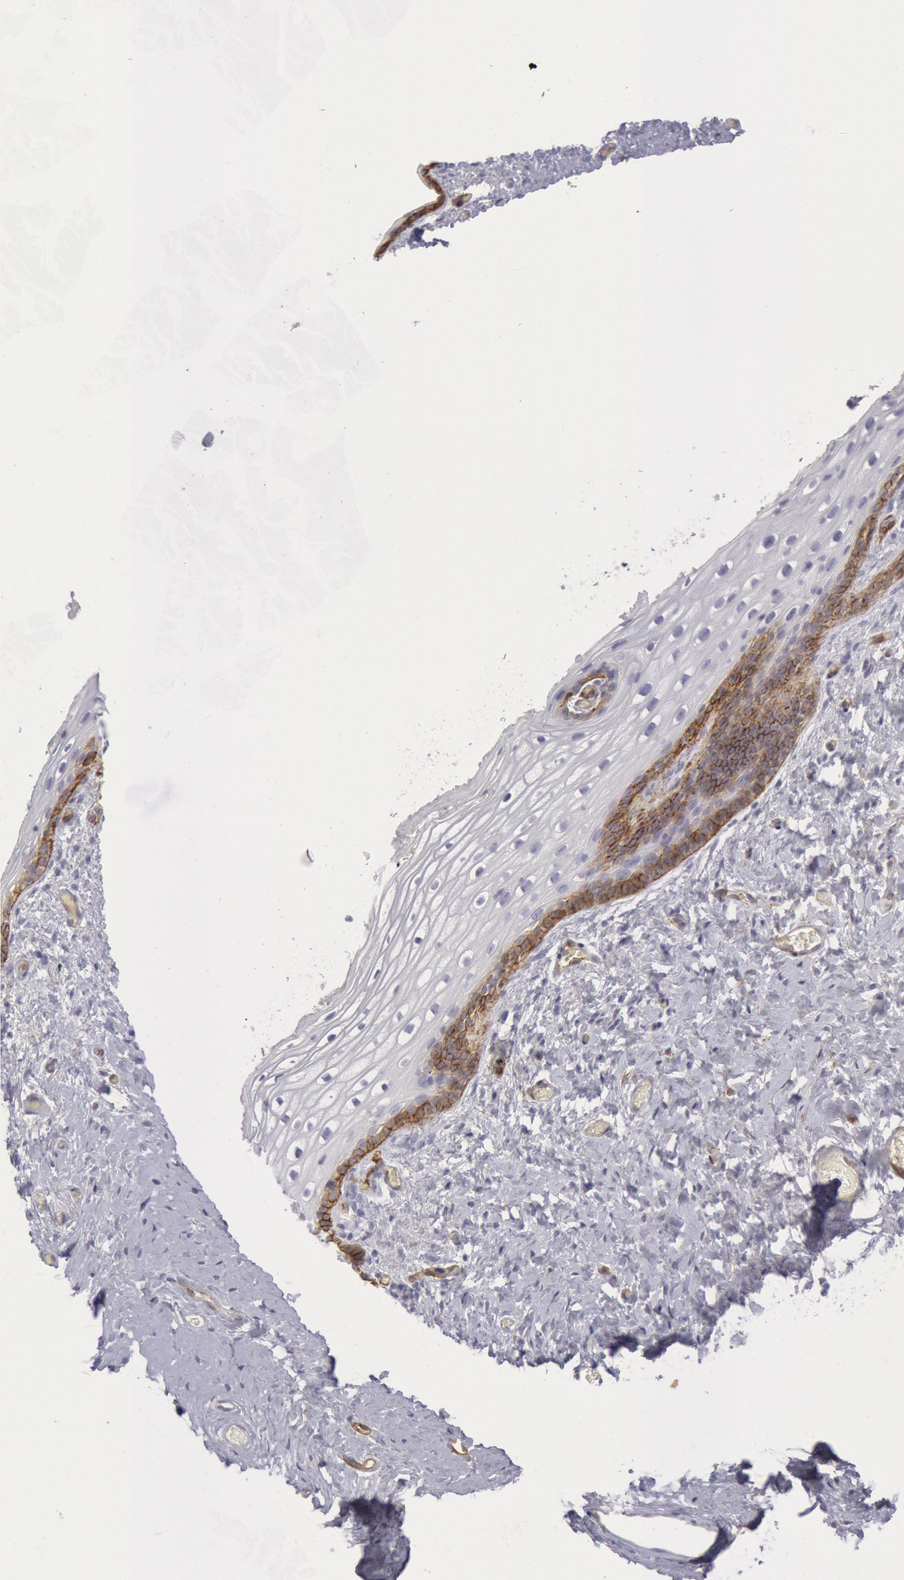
{"staining": {"intensity": "moderate", "quantity": "<25%", "location": "cytoplasmic/membranous"}, "tissue": "vagina", "cell_type": "Squamous epithelial cells", "image_type": "normal", "snomed": [{"axis": "morphology", "description": "Normal tissue, NOS"}, {"axis": "topography", "description": "Vagina"}], "caption": "This micrograph displays normal vagina stained with IHC to label a protein in brown. The cytoplasmic/membranous of squamous epithelial cells show moderate positivity for the protein. Nuclei are counter-stained blue.", "gene": "CDH13", "patient": {"sex": "female", "age": 61}}